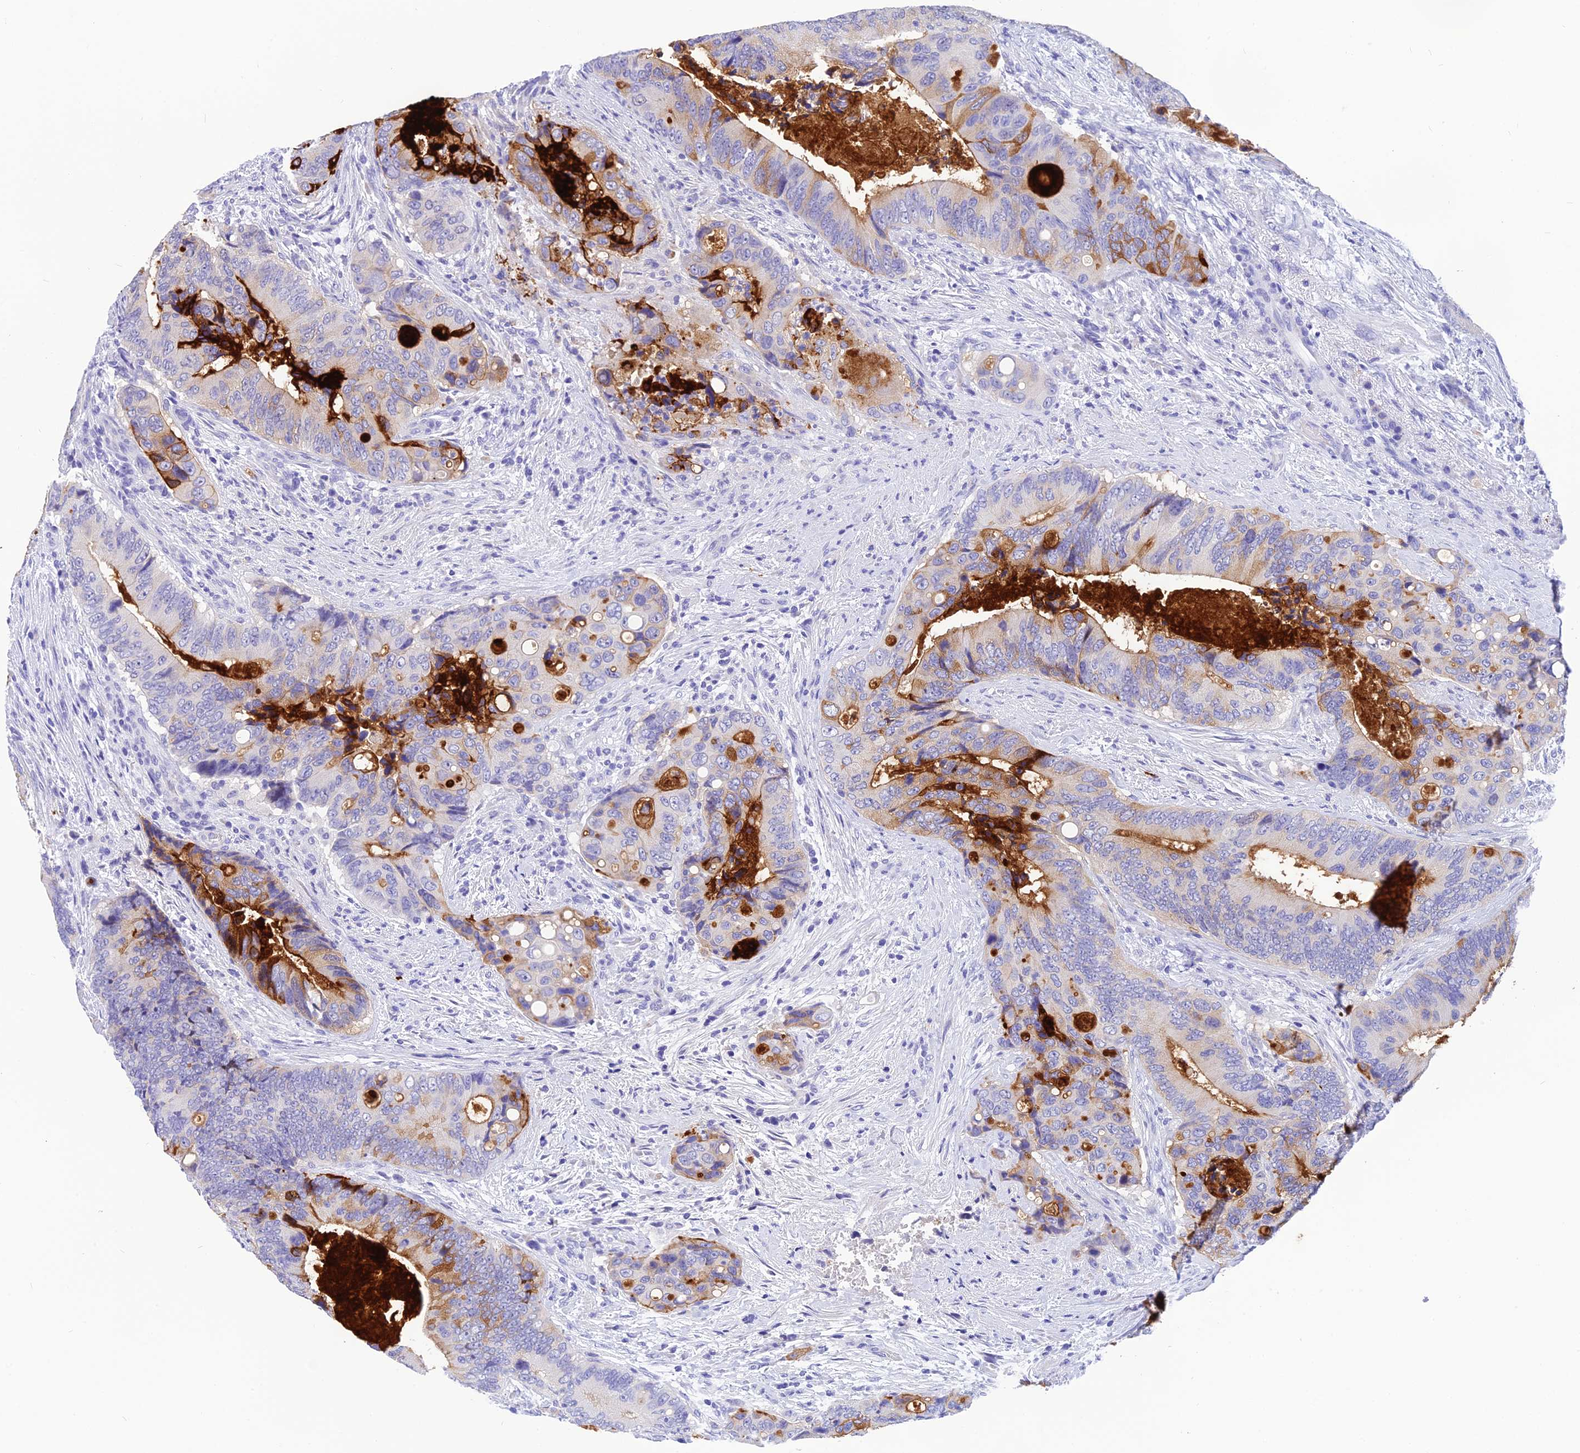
{"staining": {"intensity": "strong", "quantity": "<25%", "location": "cytoplasmic/membranous"}, "tissue": "colorectal cancer", "cell_type": "Tumor cells", "image_type": "cancer", "snomed": [{"axis": "morphology", "description": "Adenocarcinoma, NOS"}, {"axis": "topography", "description": "Colon"}], "caption": "Immunohistochemistry (IHC) image of neoplastic tissue: human colorectal cancer (adenocarcinoma) stained using immunohistochemistry (IHC) displays medium levels of strong protein expression localized specifically in the cytoplasmic/membranous of tumor cells, appearing as a cytoplasmic/membranous brown color.", "gene": "KDELR3", "patient": {"sex": "male", "age": 84}}